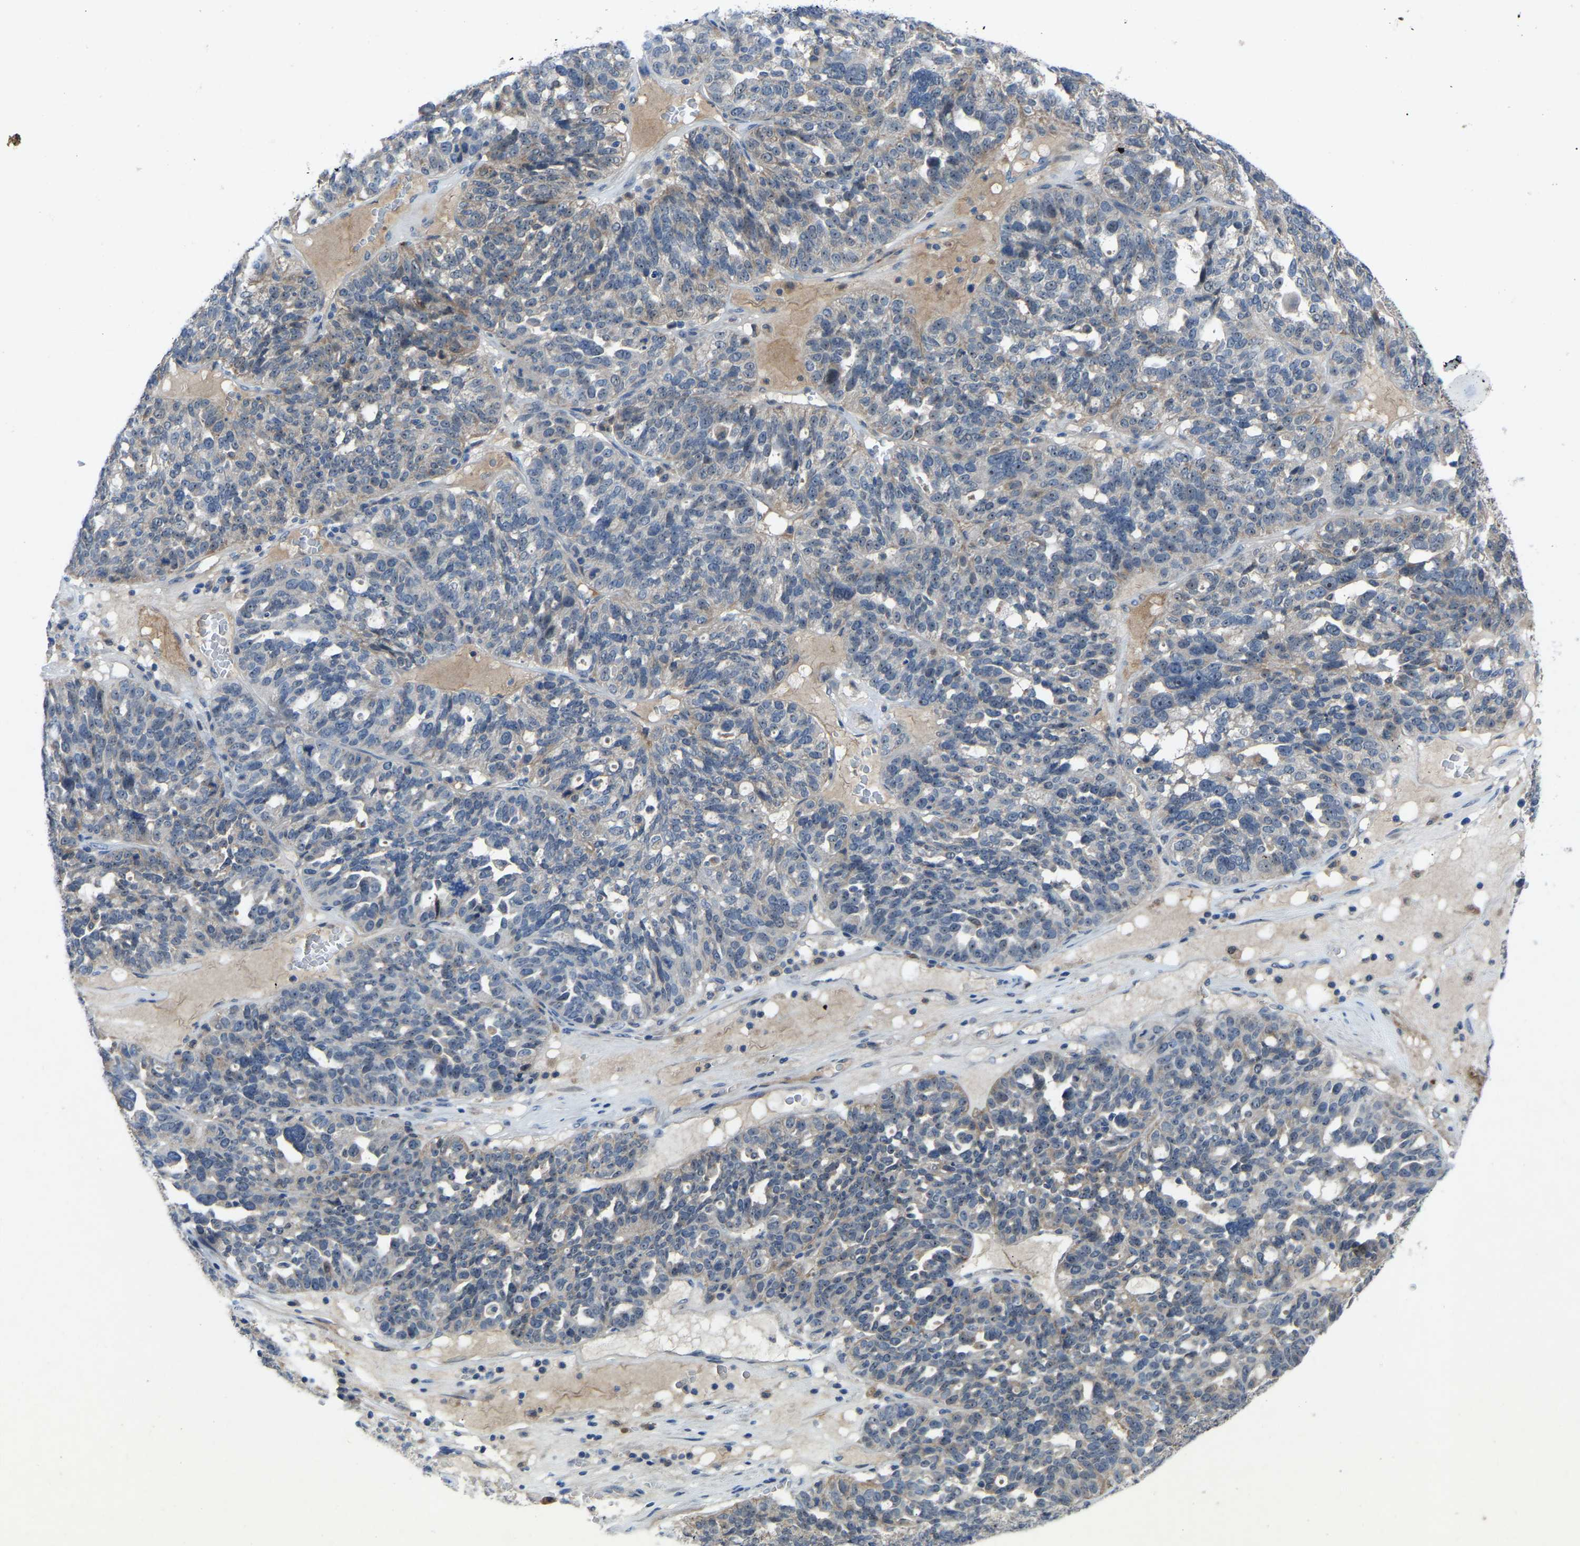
{"staining": {"intensity": "negative", "quantity": "none", "location": "none"}, "tissue": "ovarian cancer", "cell_type": "Tumor cells", "image_type": "cancer", "snomed": [{"axis": "morphology", "description": "Cystadenocarcinoma, serous, NOS"}, {"axis": "topography", "description": "Ovary"}], "caption": "DAB (3,3'-diaminobenzidine) immunohistochemical staining of ovarian cancer (serous cystadenocarcinoma) exhibits no significant staining in tumor cells.", "gene": "FHIT", "patient": {"sex": "female", "age": 59}}